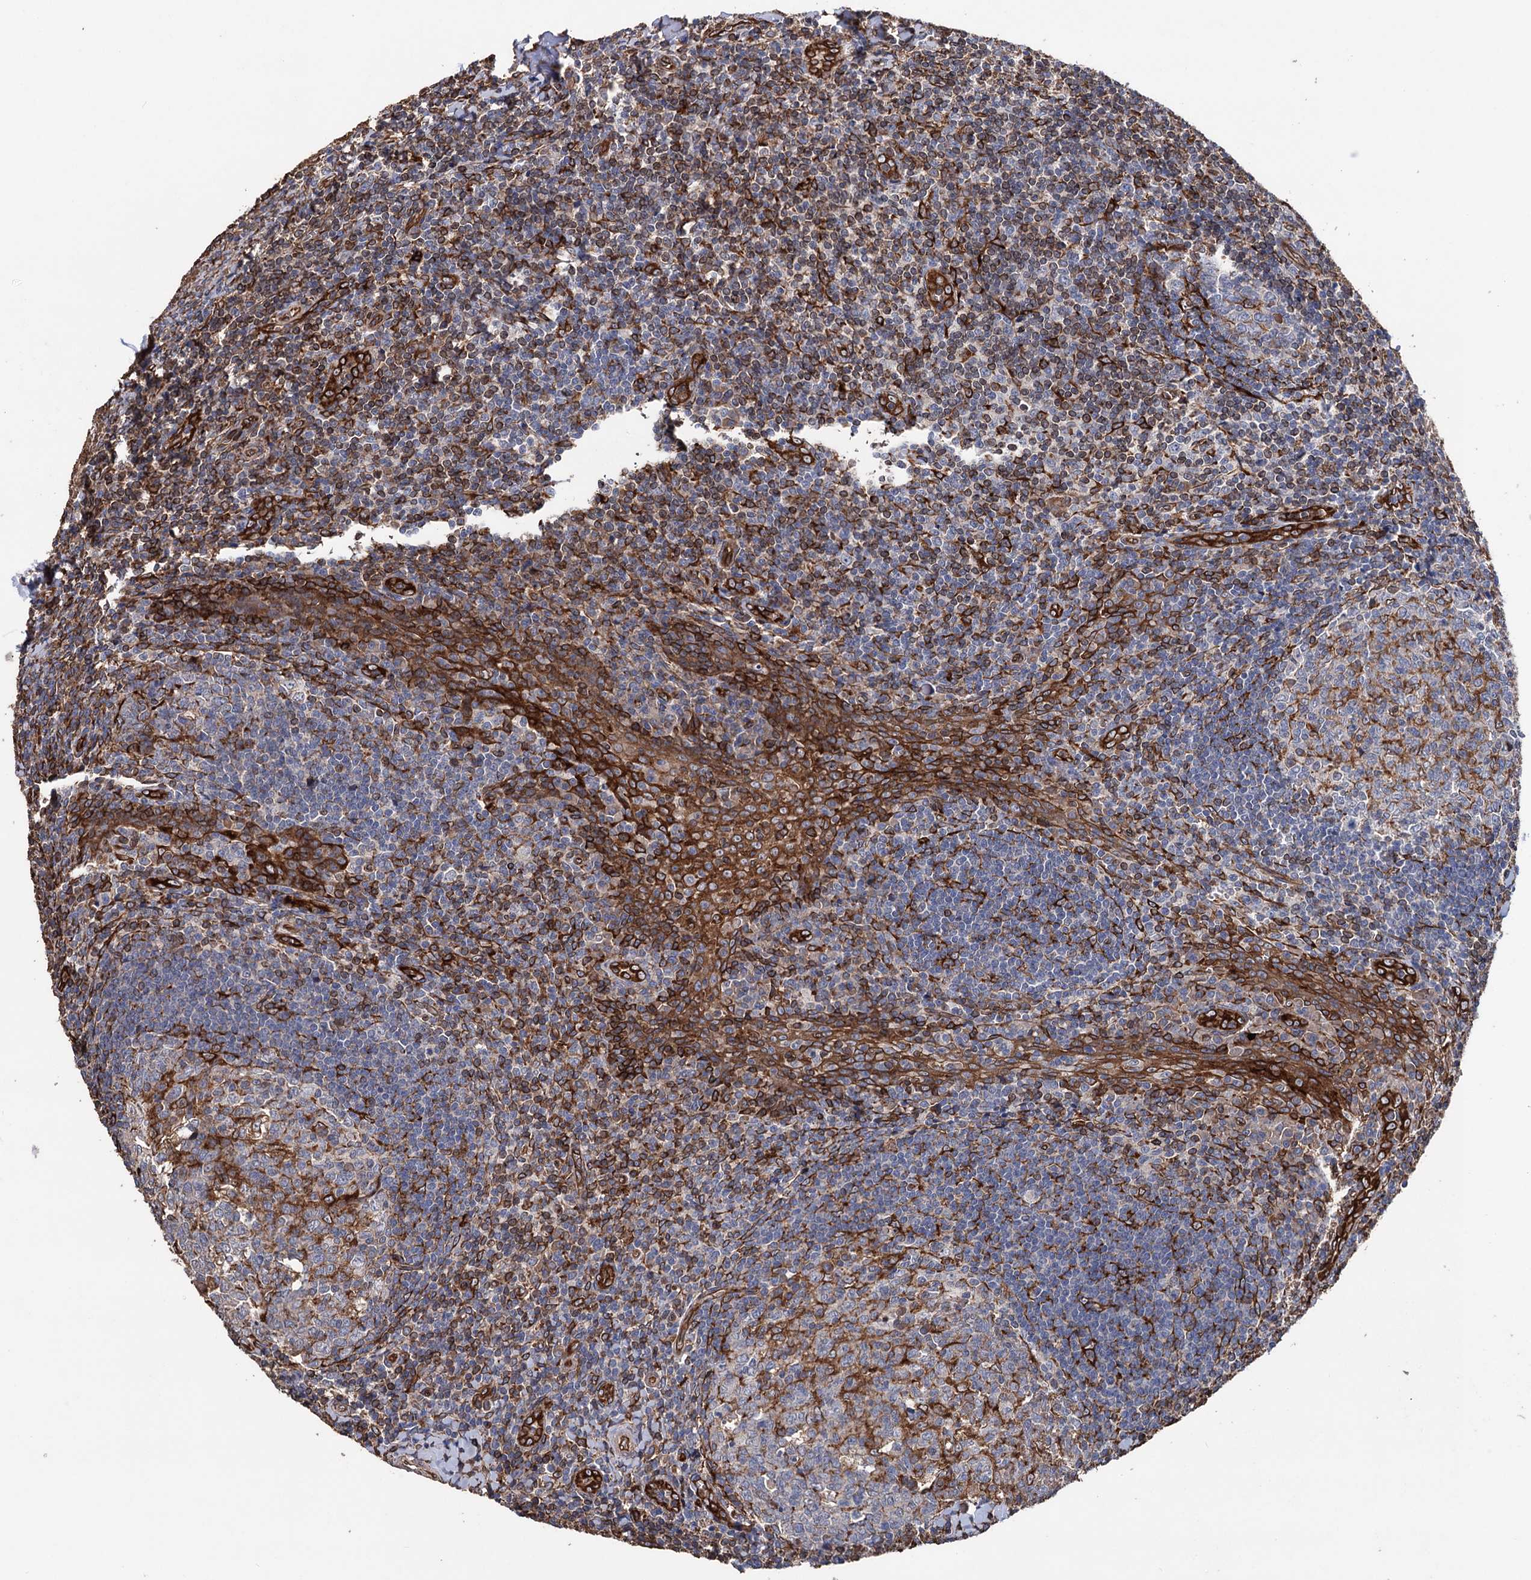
{"staining": {"intensity": "moderate", "quantity": "<25%", "location": "cytoplasmic/membranous"}, "tissue": "tonsil", "cell_type": "Germinal center cells", "image_type": "normal", "snomed": [{"axis": "morphology", "description": "Normal tissue, NOS"}, {"axis": "topography", "description": "Tonsil"}], "caption": "A brown stain shows moderate cytoplasmic/membranous expression of a protein in germinal center cells of unremarkable human tonsil. The protein of interest is shown in brown color, while the nuclei are stained blue.", "gene": "STING1", "patient": {"sex": "male", "age": 27}}